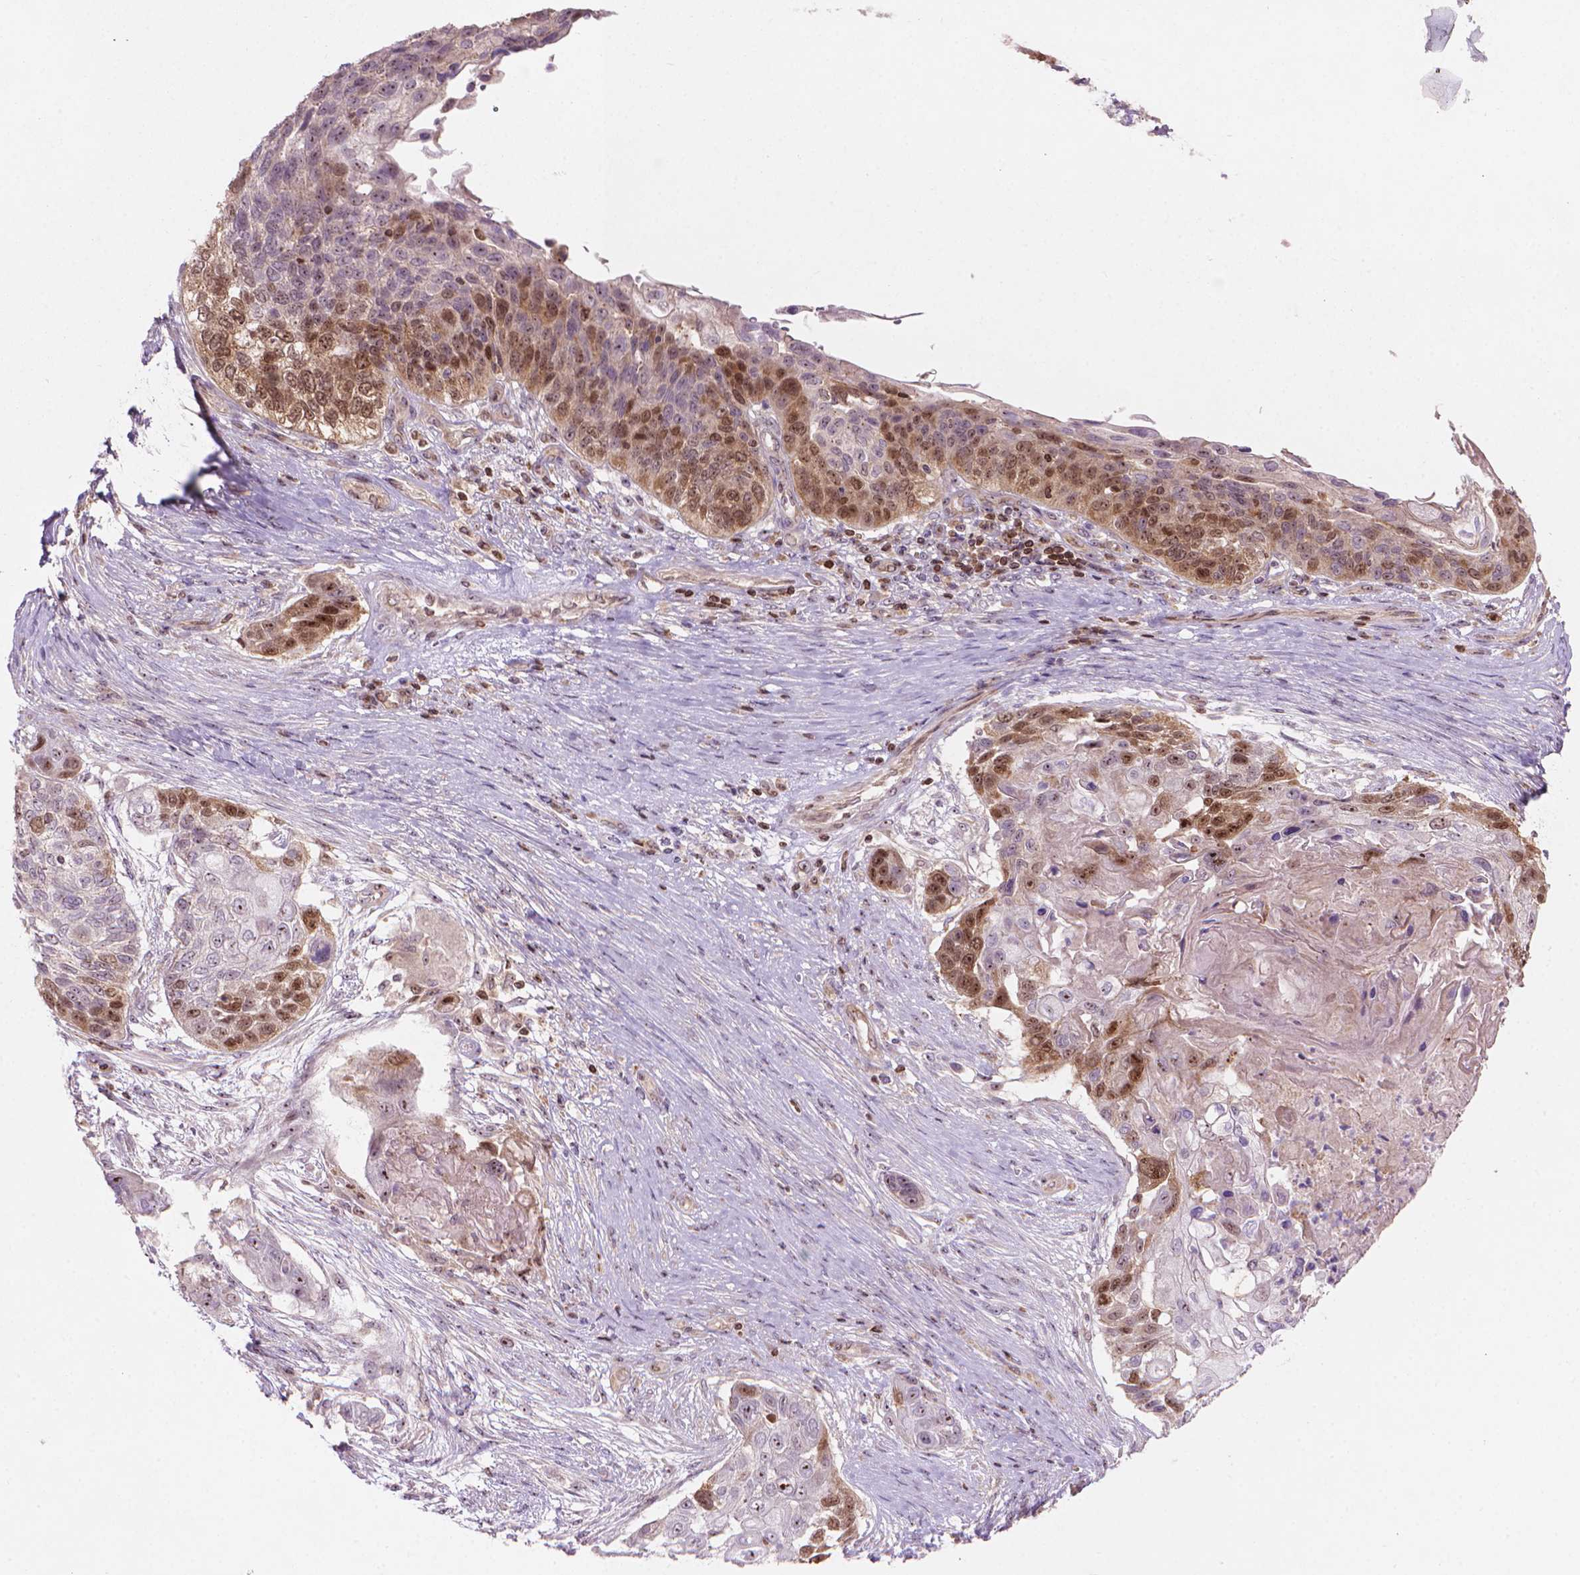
{"staining": {"intensity": "moderate", "quantity": "25%-75%", "location": "nuclear"}, "tissue": "lung cancer", "cell_type": "Tumor cells", "image_type": "cancer", "snomed": [{"axis": "morphology", "description": "Squamous cell carcinoma, NOS"}, {"axis": "topography", "description": "Lung"}], "caption": "The image reveals immunohistochemical staining of squamous cell carcinoma (lung). There is moderate nuclear expression is seen in approximately 25%-75% of tumor cells.", "gene": "SMC2", "patient": {"sex": "male", "age": 69}}